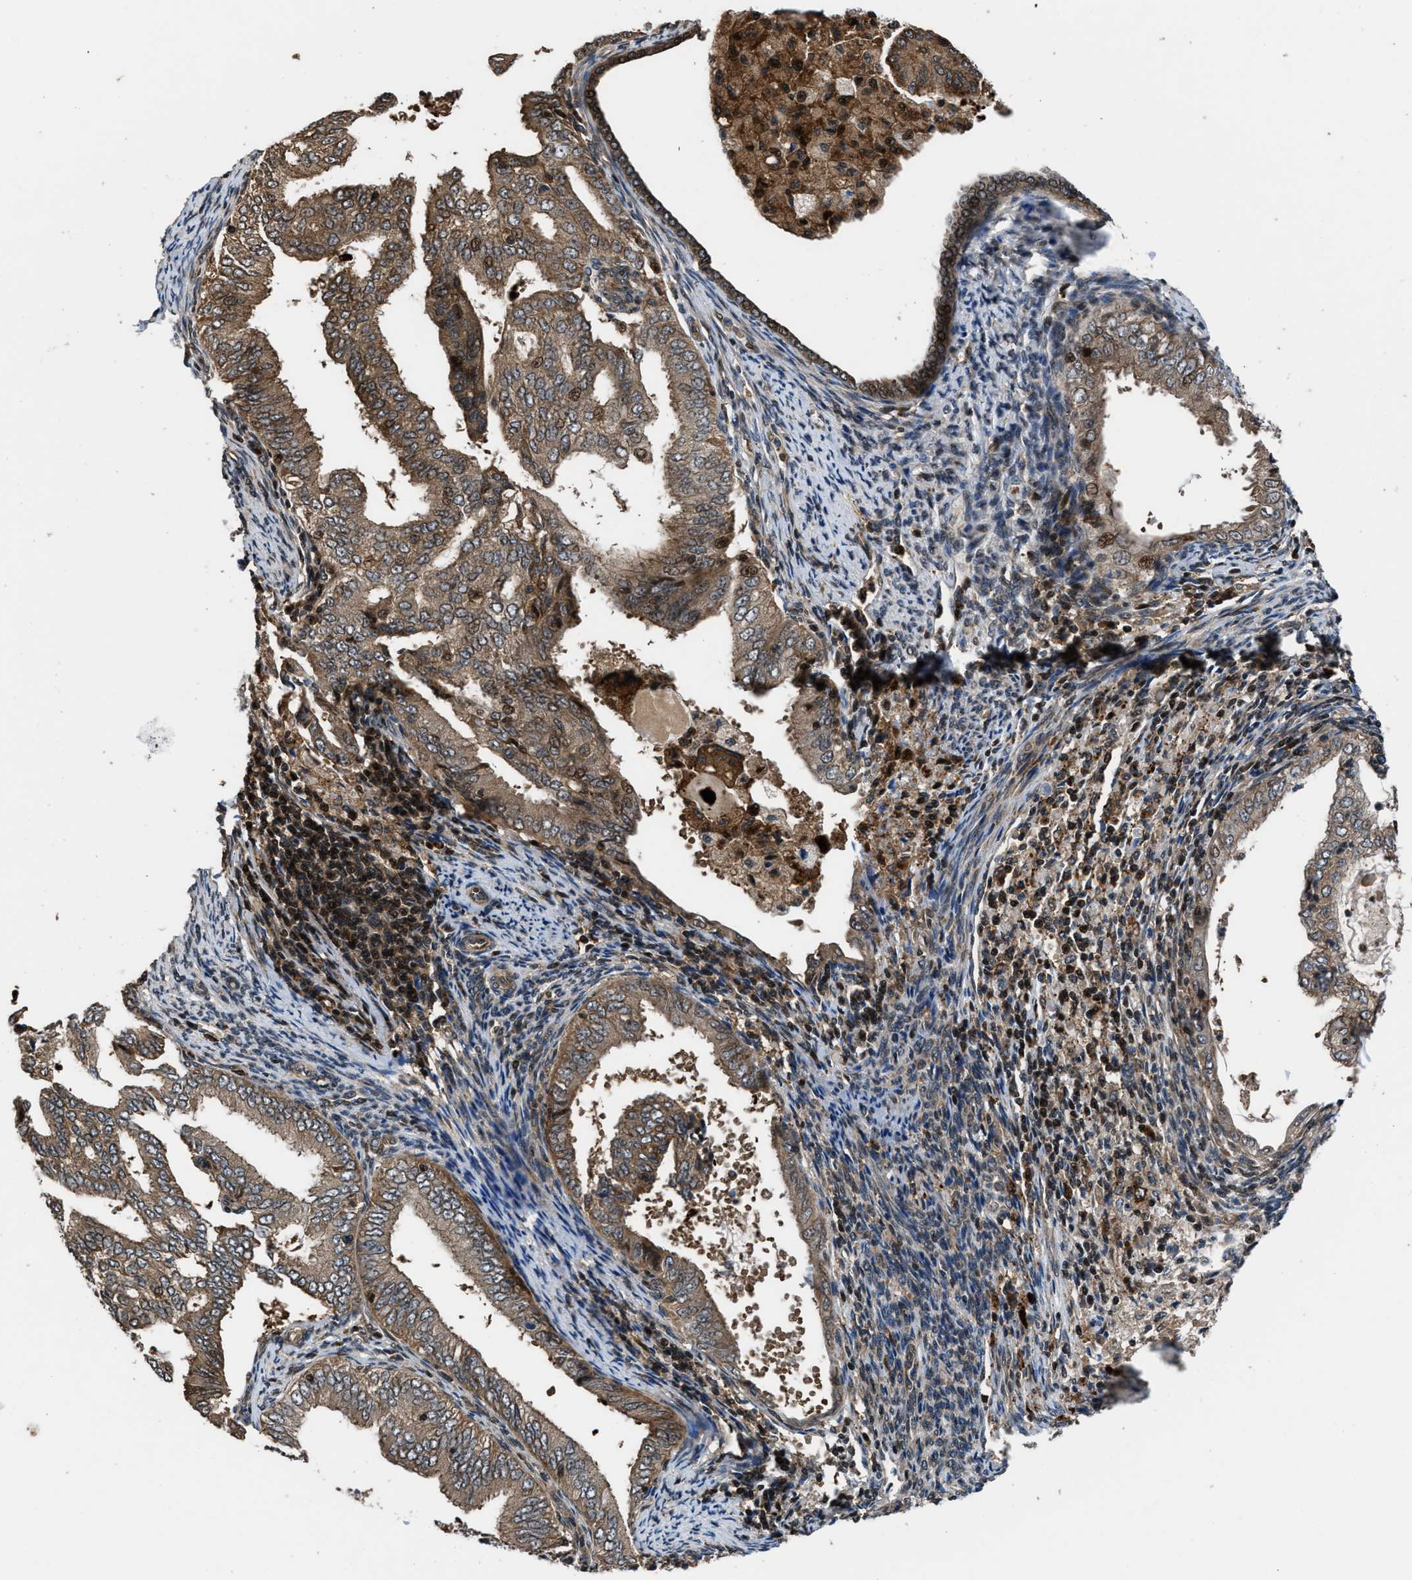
{"staining": {"intensity": "moderate", "quantity": ">75%", "location": "cytoplasmic/membranous"}, "tissue": "endometrial cancer", "cell_type": "Tumor cells", "image_type": "cancer", "snomed": [{"axis": "morphology", "description": "Adenocarcinoma, NOS"}, {"axis": "topography", "description": "Endometrium"}], "caption": "Immunohistochemical staining of human endometrial adenocarcinoma exhibits medium levels of moderate cytoplasmic/membranous positivity in about >75% of tumor cells.", "gene": "CTBS", "patient": {"sex": "female", "age": 58}}